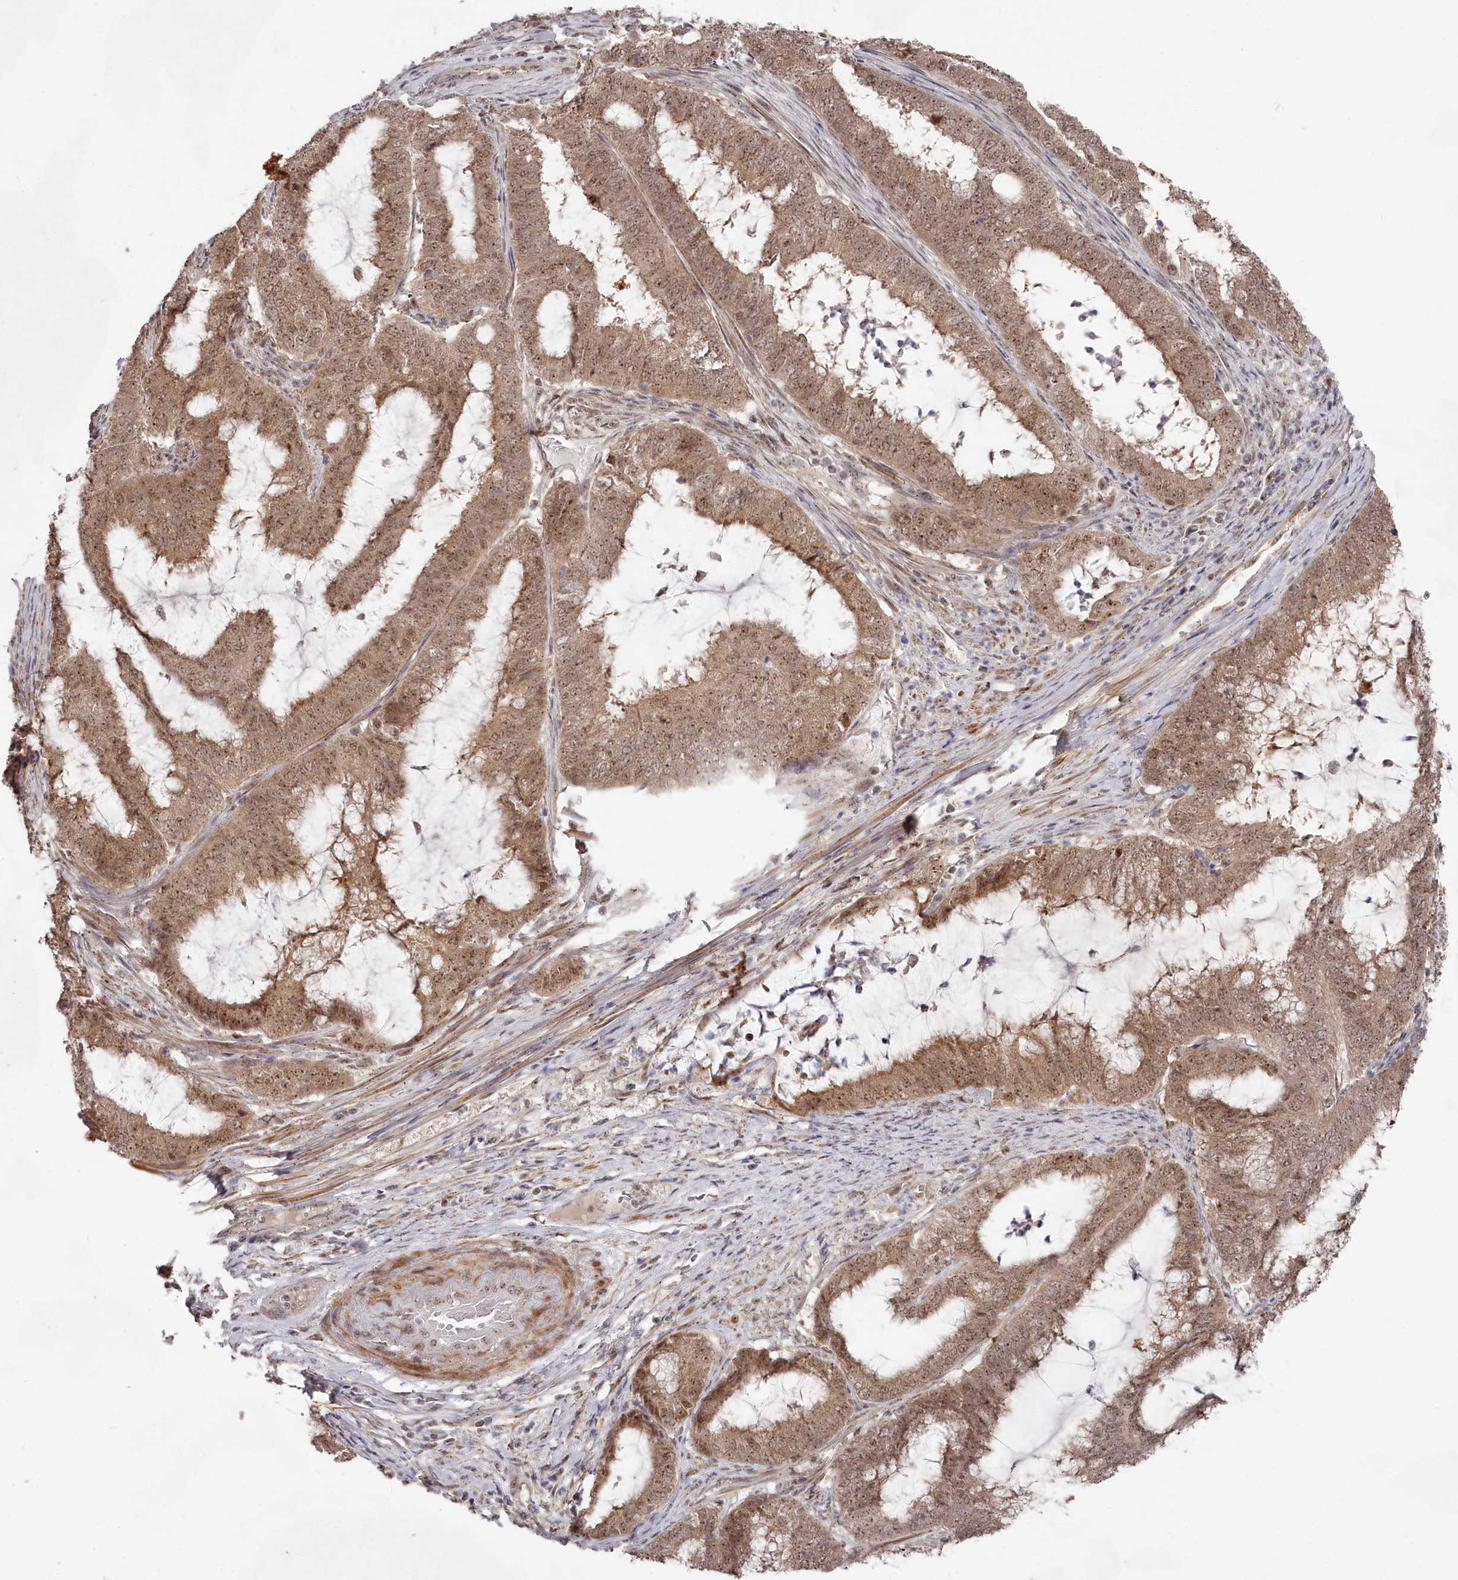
{"staining": {"intensity": "moderate", "quantity": ">75%", "location": "cytoplasmic/membranous,nuclear"}, "tissue": "endometrial cancer", "cell_type": "Tumor cells", "image_type": "cancer", "snomed": [{"axis": "morphology", "description": "Adenocarcinoma, NOS"}, {"axis": "topography", "description": "Endometrium"}], "caption": "Protein staining of endometrial adenocarcinoma tissue demonstrates moderate cytoplasmic/membranous and nuclear positivity in about >75% of tumor cells.", "gene": "EXOSC1", "patient": {"sex": "female", "age": 51}}